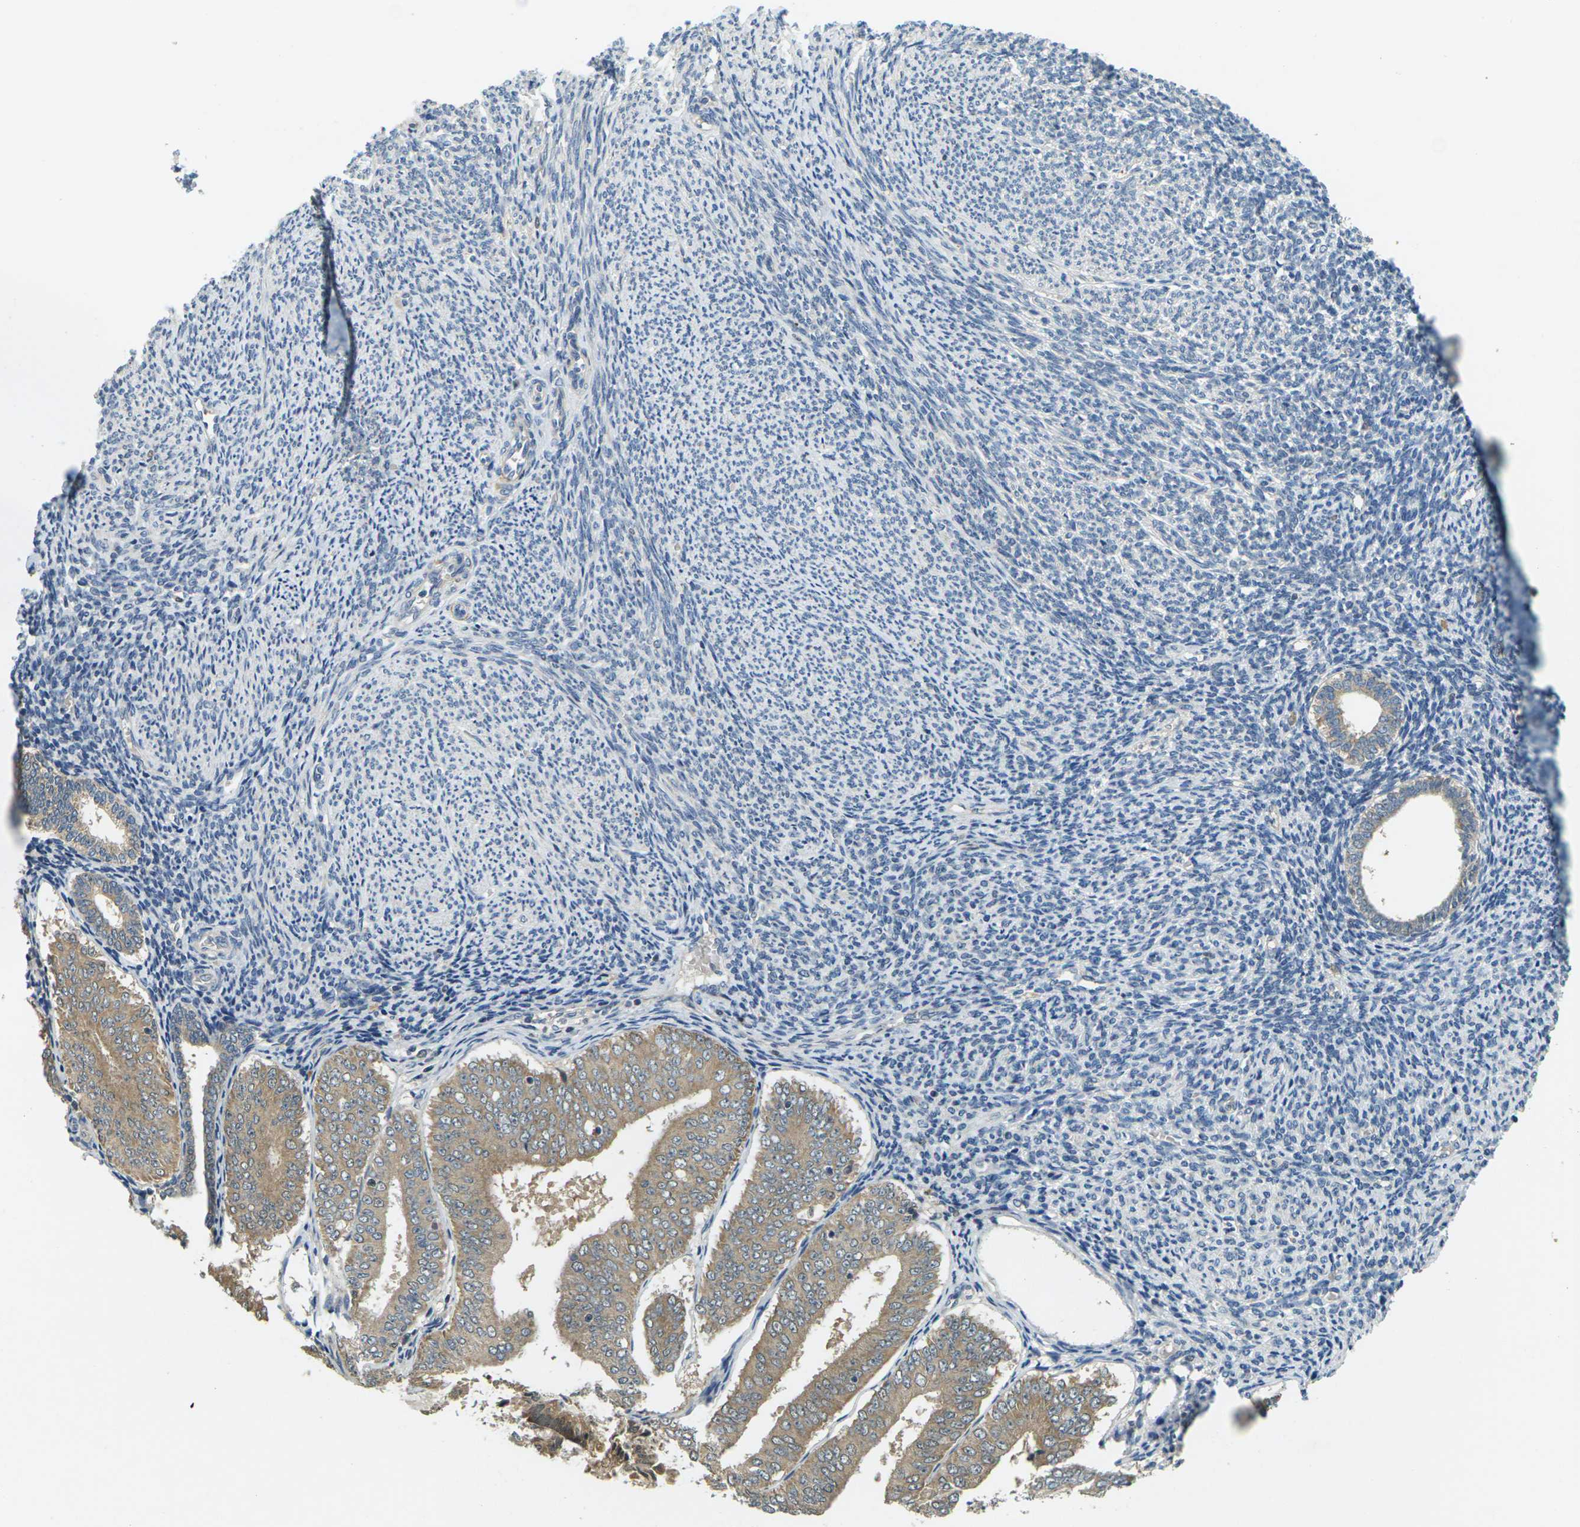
{"staining": {"intensity": "moderate", "quantity": ">75%", "location": "cytoplasmic/membranous"}, "tissue": "endometrial cancer", "cell_type": "Tumor cells", "image_type": "cancer", "snomed": [{"axis": "morphology", "description": "Adenocarcinoma, NOS"}, {"axis": "topography", "description": "Endometrium"}], "caption": "An image of human endometrial cancer stained for a protein demonstrates moderate cytoplasmic/membranous brown staining in tumor cells.", "gene": "KLHL8", "patient": {"sex": "female", "age": 63}}